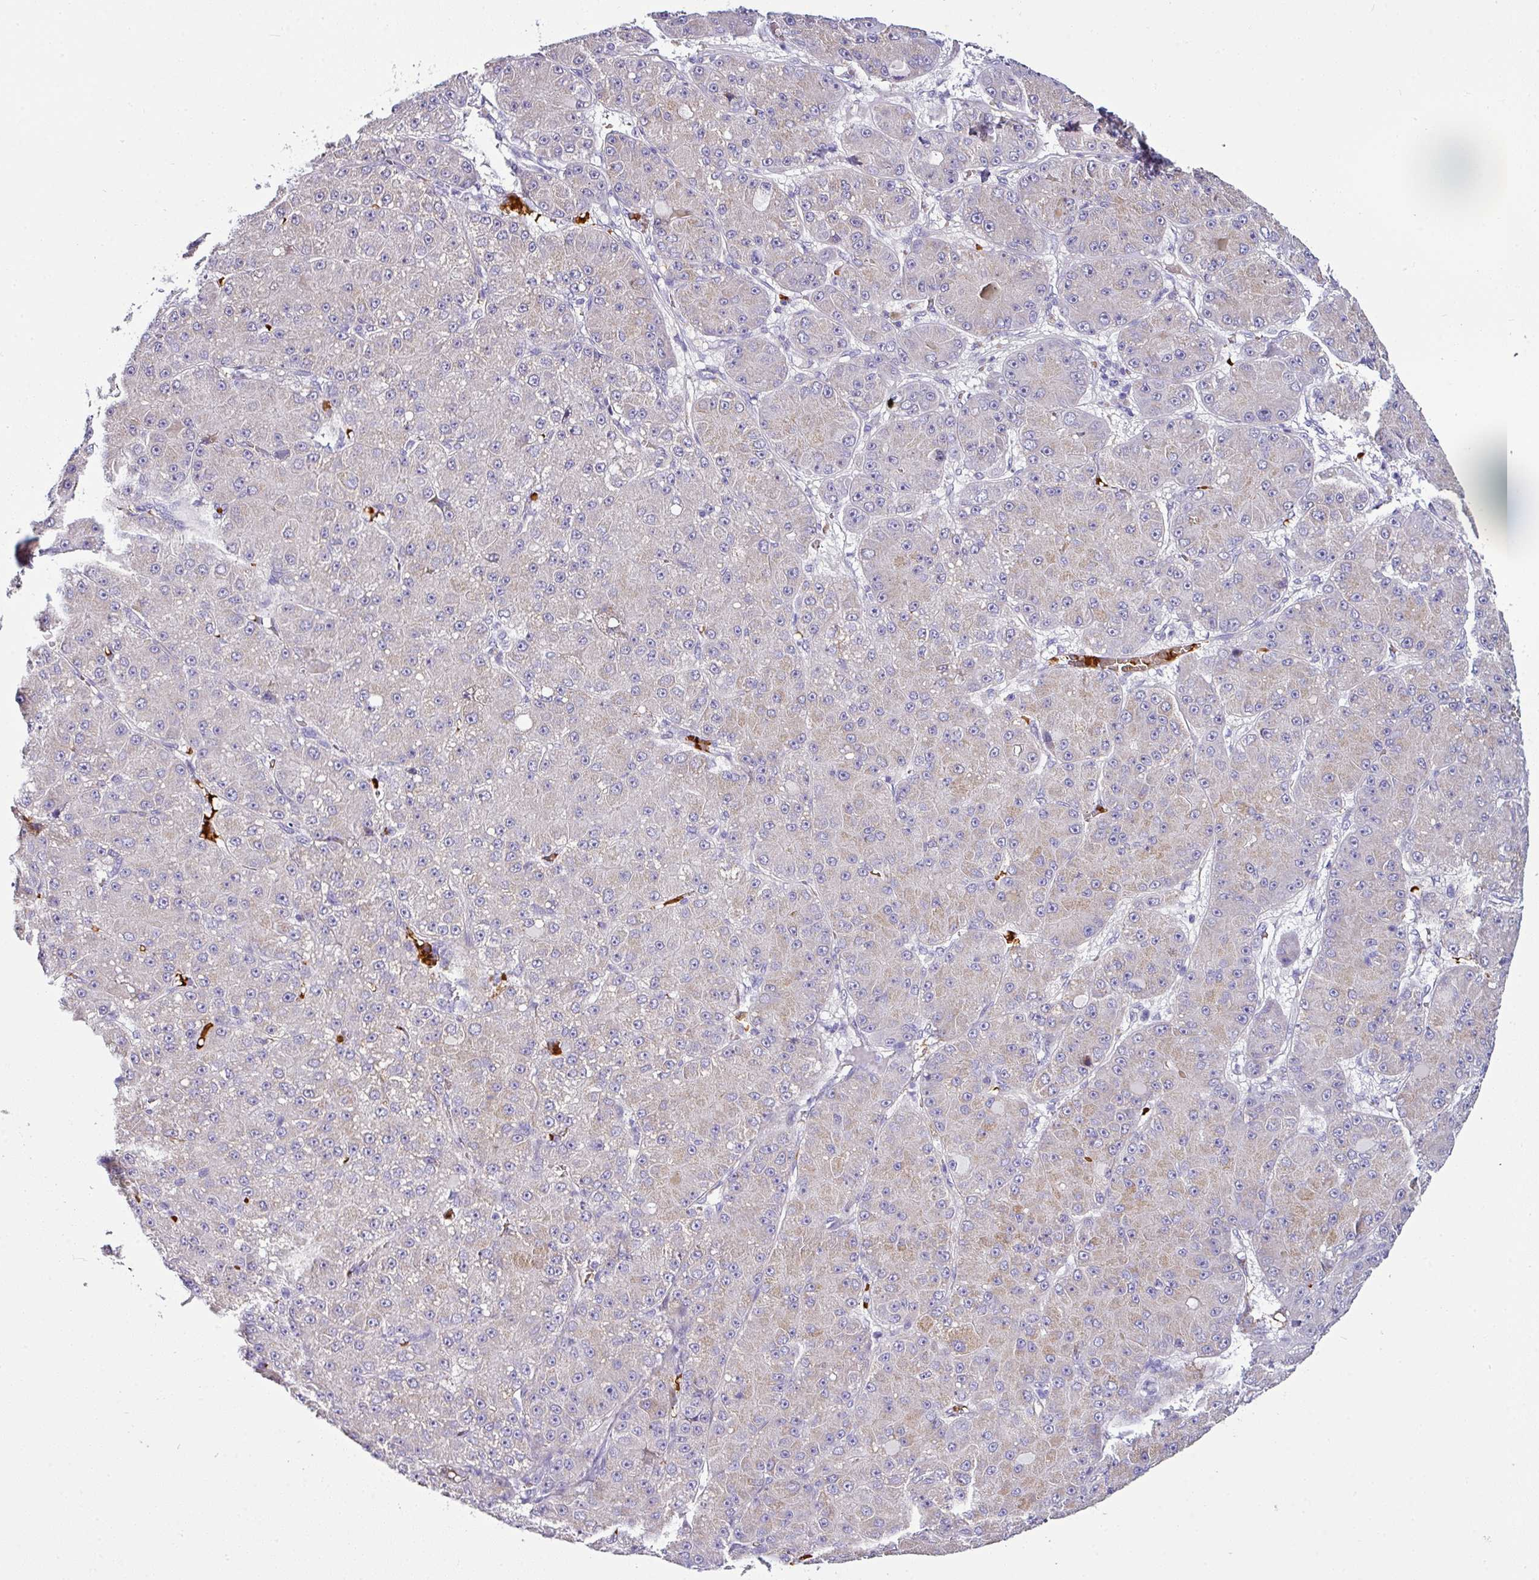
{"staining": {"intensity": "weak", "quantity": "<25%", "location": "cytoplasmic/membranous"}, "tissue": "liver cancer", "cell_type": "Tumor cells", "image_type": "cancer", "snomed": [{"axis": "morphology", "description": "Carcinoma, Hepatocellular, NOS"}, {"axis": "topography", "description": "Liver"}], "caption": "There is no significant staining in tumor cells of hepatocellular carcinoma (liver). (DAB immunohistochemistry (IHC) visualized using brightfield microscopy, high magnification).", "gene": "NAPSA", "patient": {"sex": "male", "age": 67}}